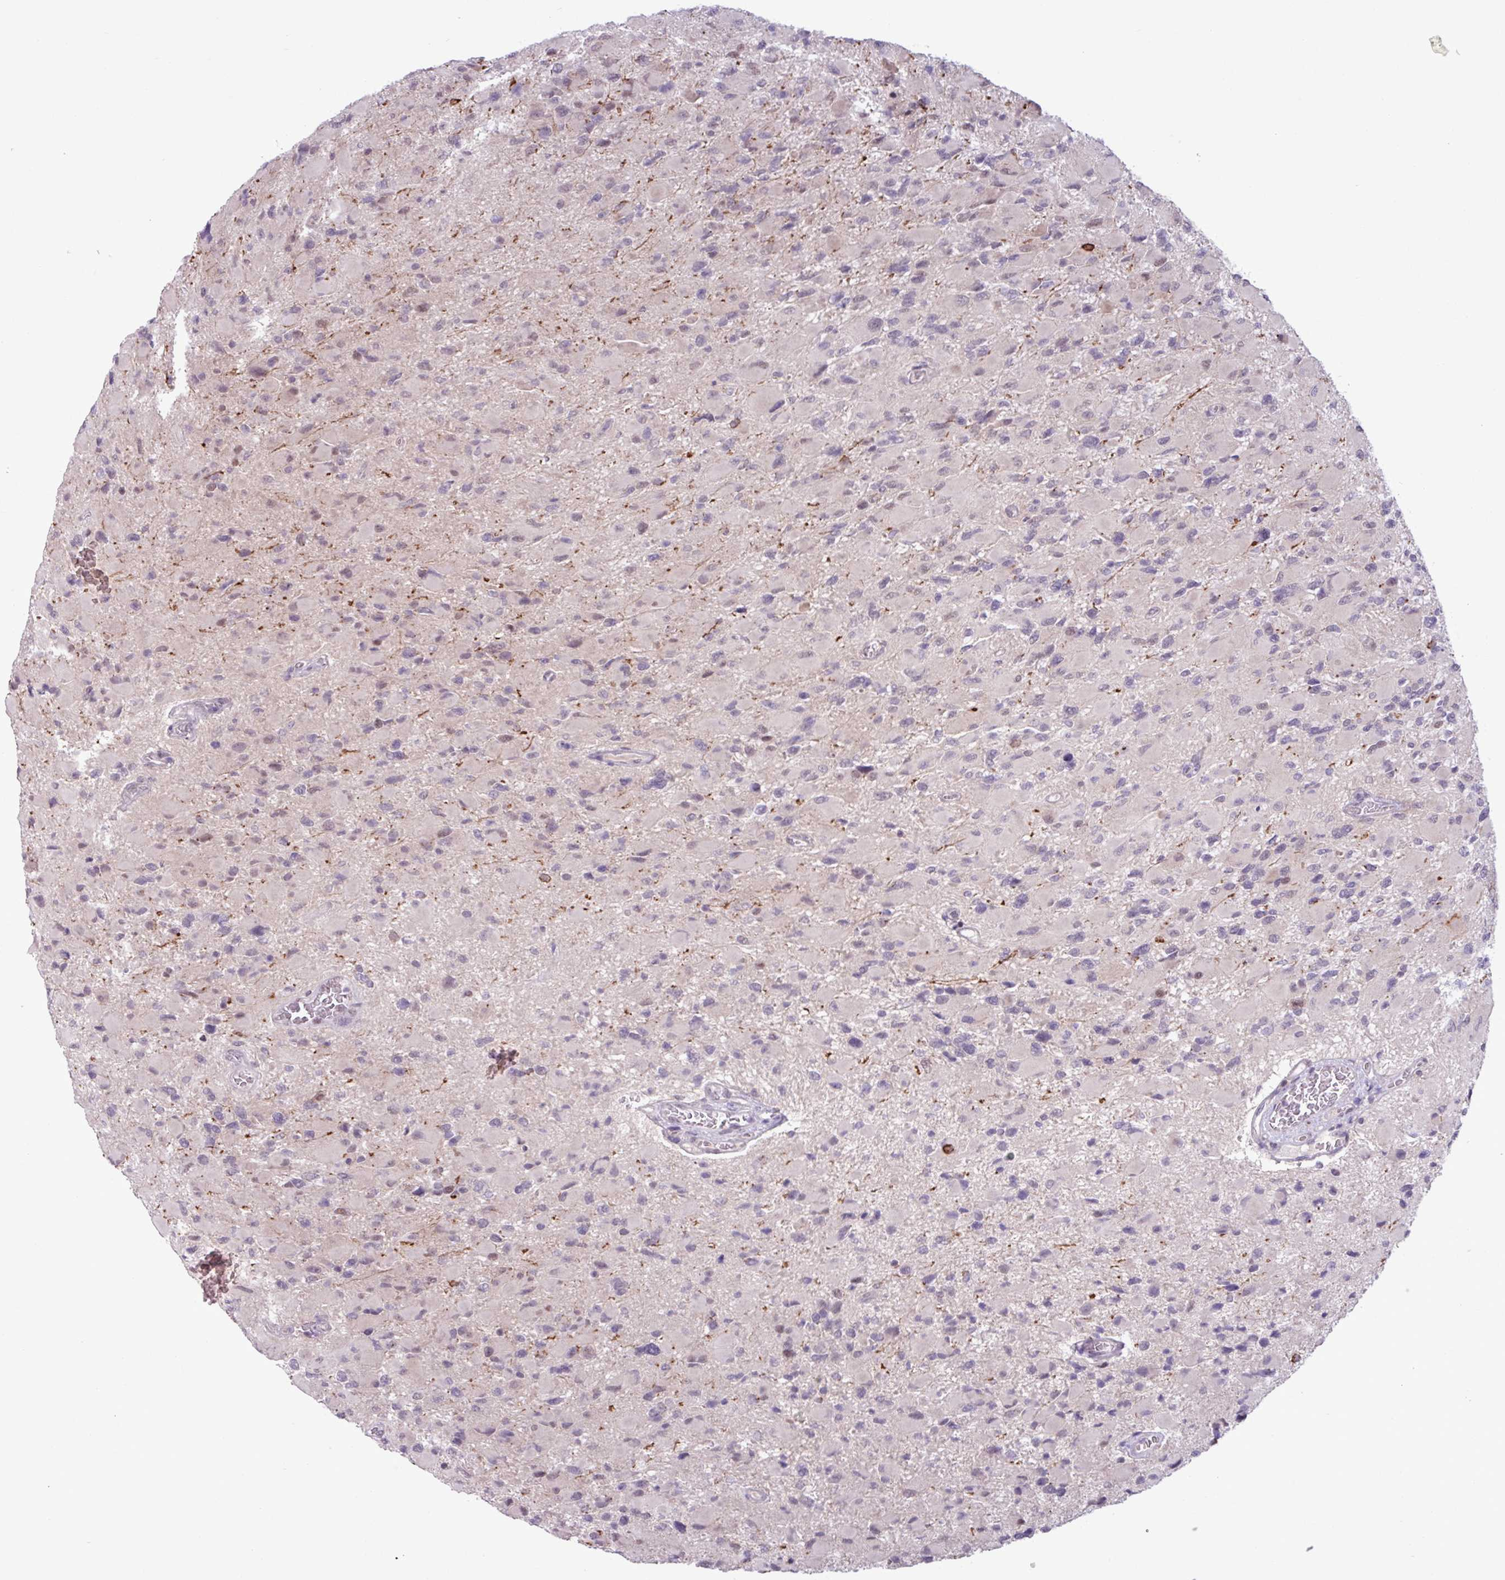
{"staining": {"intensity": "weak", "quantity": "<25%", "location": "nuclear"}, "tissue": "glioma", "cell_type": "Tumor cells", "image_type": "cancer", "snomed": [{"axis": "morphology", "description": "Glioma, malignant, High grade"}, {"axis": "topography", "description": "Cerebral cortex"}], "caption": "This is an IHC photomicrograph of human high-grade glioma (malignant). There is no staining in tumor cells.", "gene": "NOTCH2", "patient": {"sex": "female", "age": 36}}